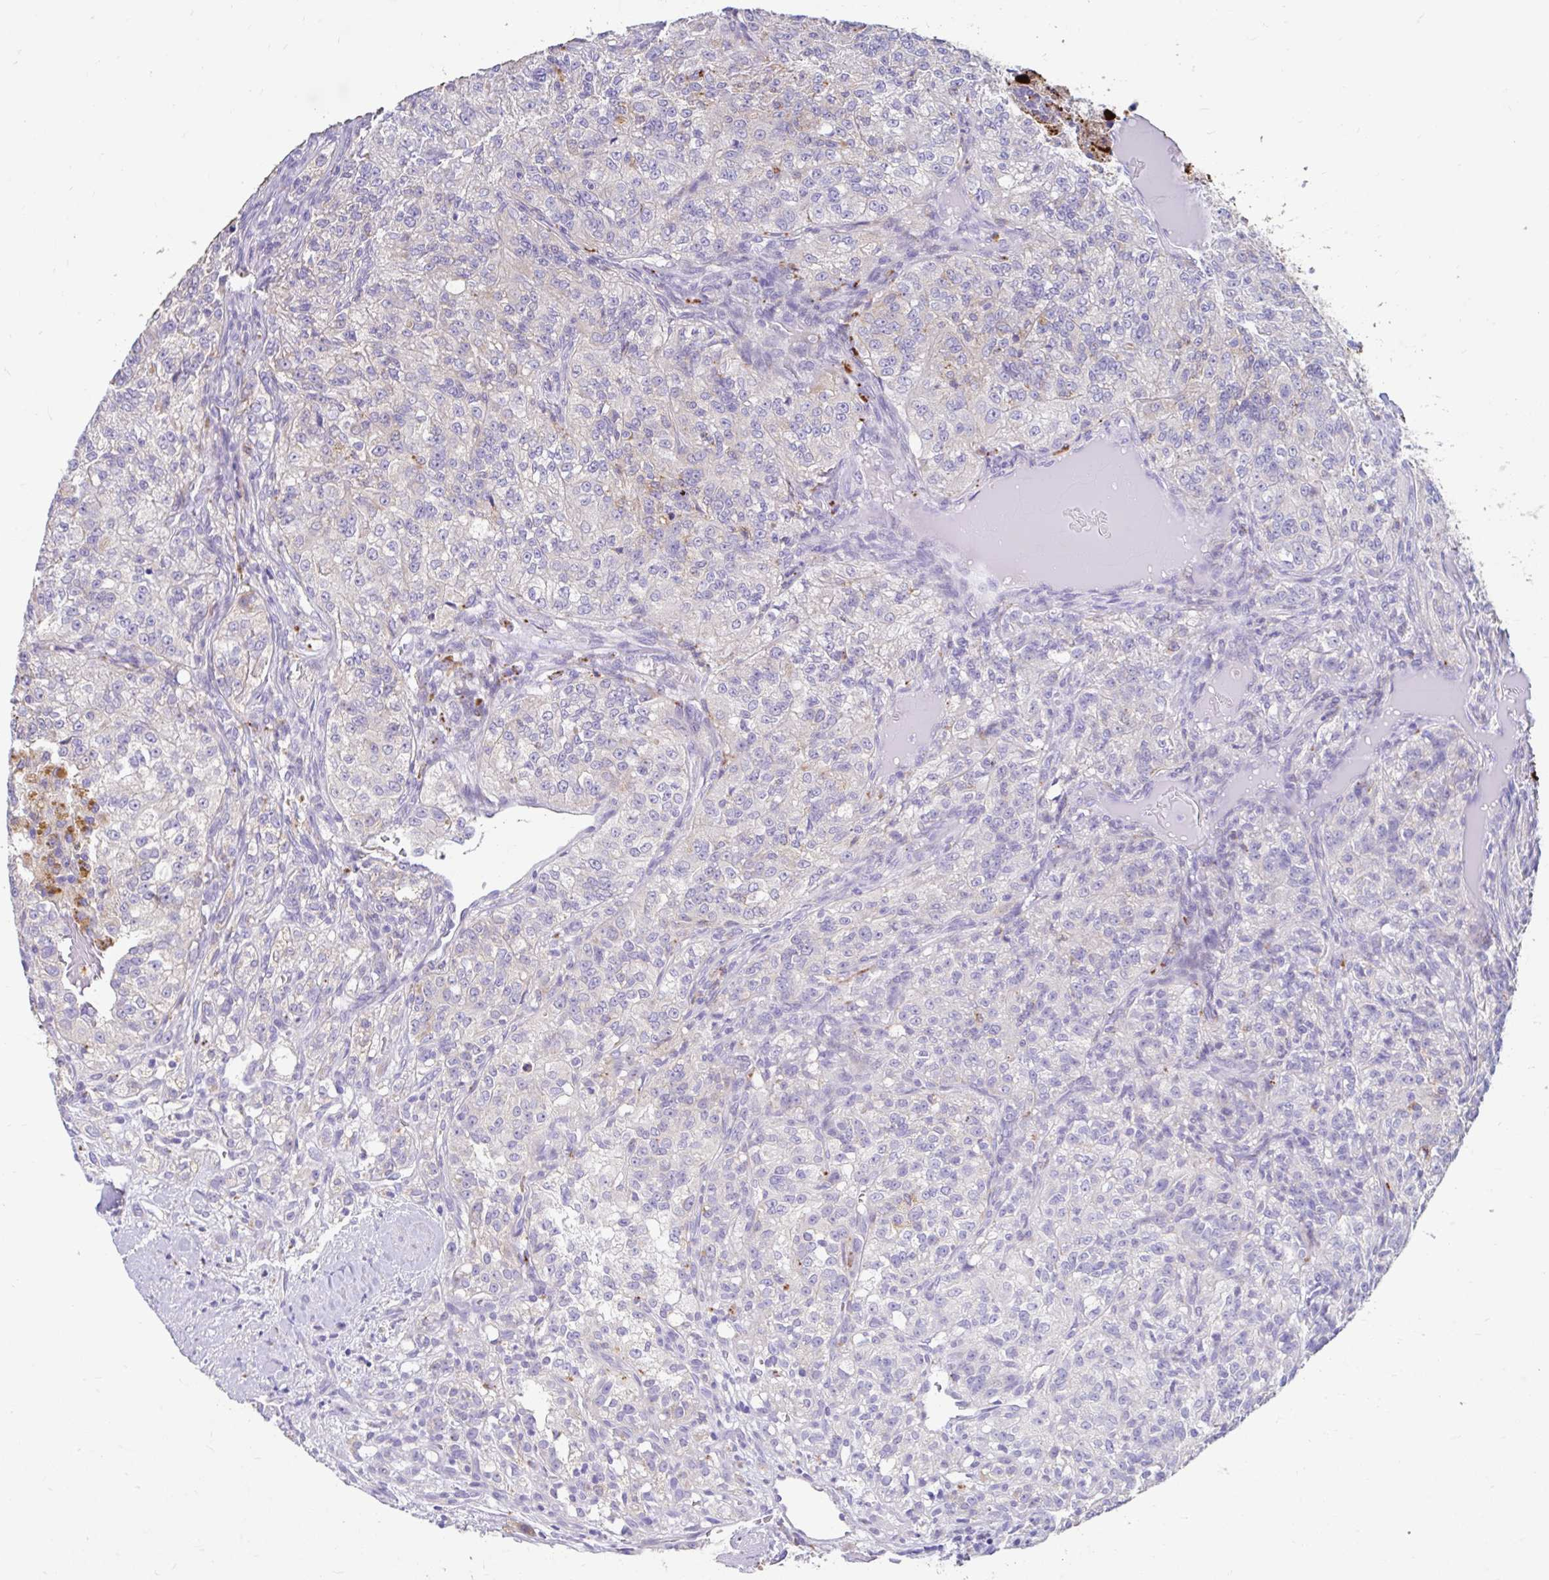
{"staining": {"intensity": "negative", "quantity": "none", "location": "none"}, "tissue": "renal cancer", "cell_type": "Tumor cells", "image_type": "cancer", "snomed": [{"axis": "morphology", "description": "Adenocarcinoma, NOS"}, {"axis": "topography", "description": "Kidney"}], "caption": "High power microscopy image of an immunohistochemistry (IHC) image of adenocarcinoma (renal), revealing no significant expression in tumor cells.", "gene": "ZNF33A", "patient": {"sex": "female", "age": 63}}